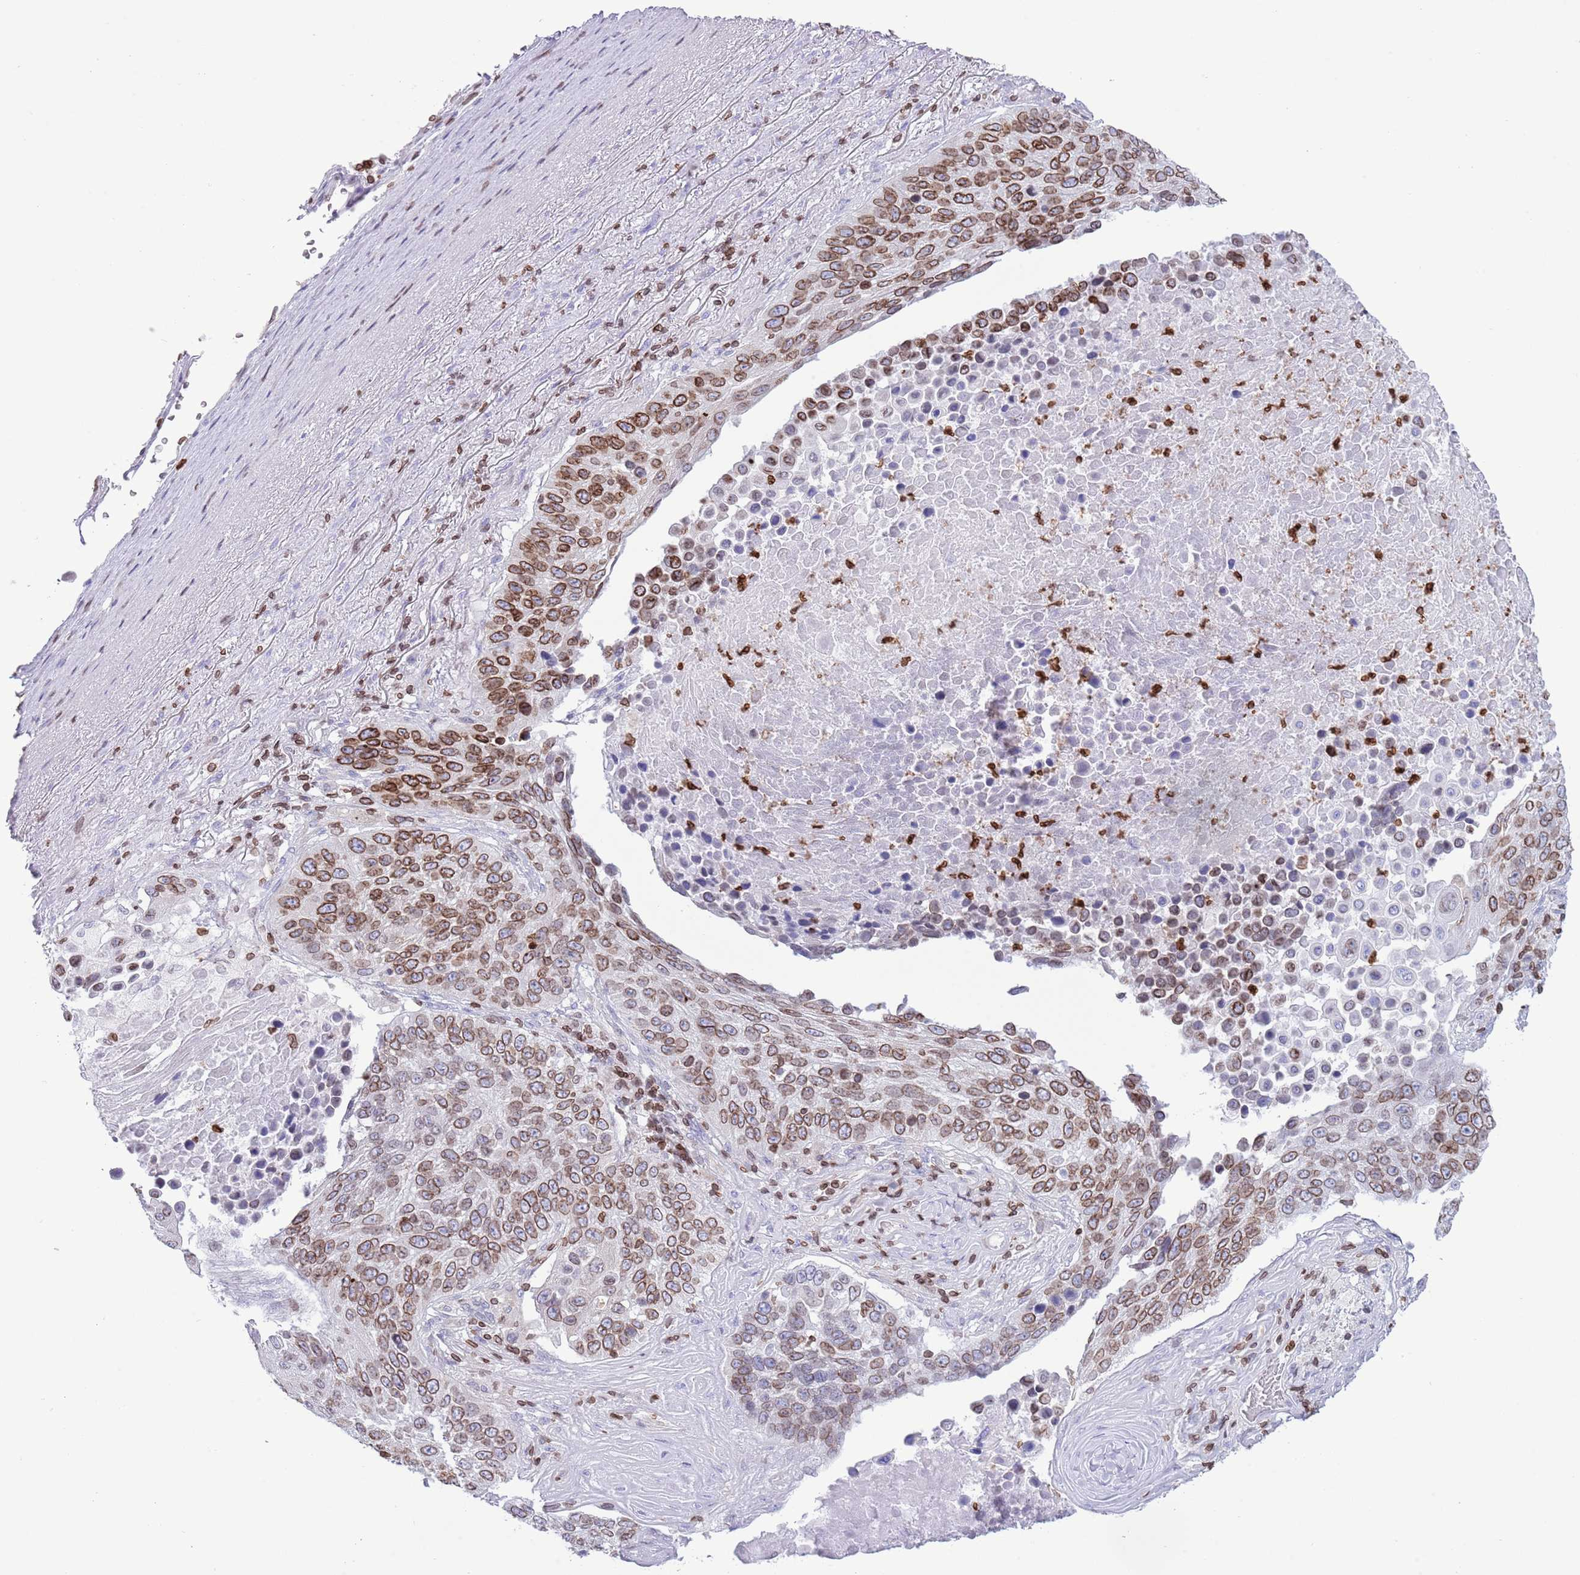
{"staining": {"intensity": "moderate", "quantity": ">75%", "location": "cytoplasmic/membranous,nuclear"}, "tissue": "lung cancer", "cell_type": "Tumor cells", "image_type": "cancer", "snomed": [{"axis": "morphology", "description": "Normal tissue, NOS"}, {"axis": "morphology", "description": "Squamous cell carcinoma, NOS"}, {"axis": "topography", "description": "Lymph node"}, {"axis": "topography", "description": "Lung"}], "caption": "Immunohistochemical staining of human squamous cell carcinoma (lung) displays medium levels of moderate cytoplasmic/membranous and nuclear positivity in about >75% of tumor cells. The protein of interest is stained brown, and the nuclei are stained in blue (DAB IHC with brightfield microscopy, high magnification).", "gene": "LBR", "patient": {"sex": "male", "age": 66}}